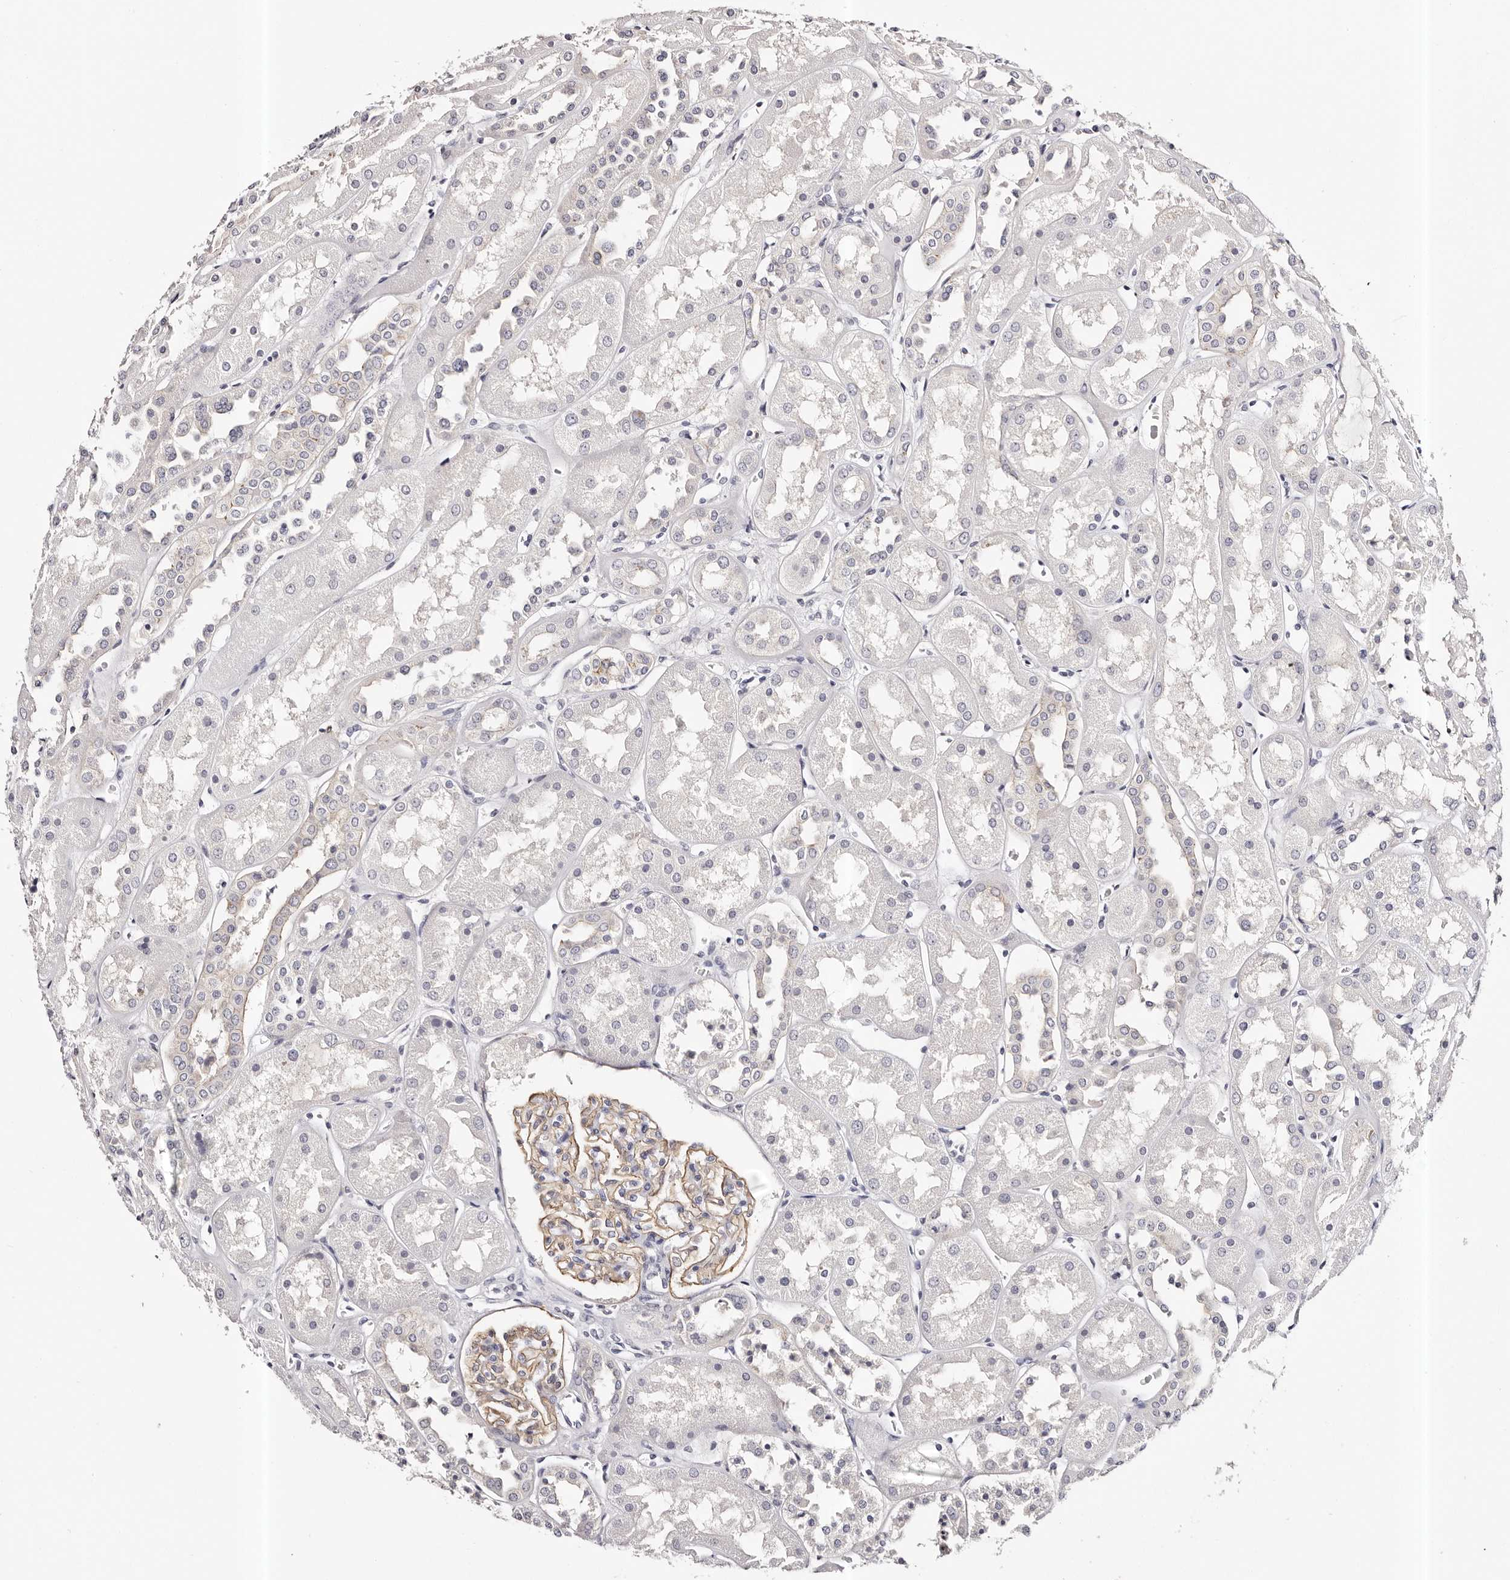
{"staining": {"intensity": "weak", "quantity": ">75%", "location": "cytoplasmic/membranous"}, "tissue": "kidney", "cell_type": "Cells in glomeruli", "image_type": "normal", "snomed": [{"axis": "morphology", "description": "Normal tissue, NOS"}, {"axis": "topography", "description": "Kidney"}], "caption": "Weak cytoplasmic/membranous positivity for a protein is present in about >75% of cells in glomeruli of benign kidney using immunohistochemistry (IHC).", "gene": "ROM1", "patient": {"sex": "male", "age": 70}}